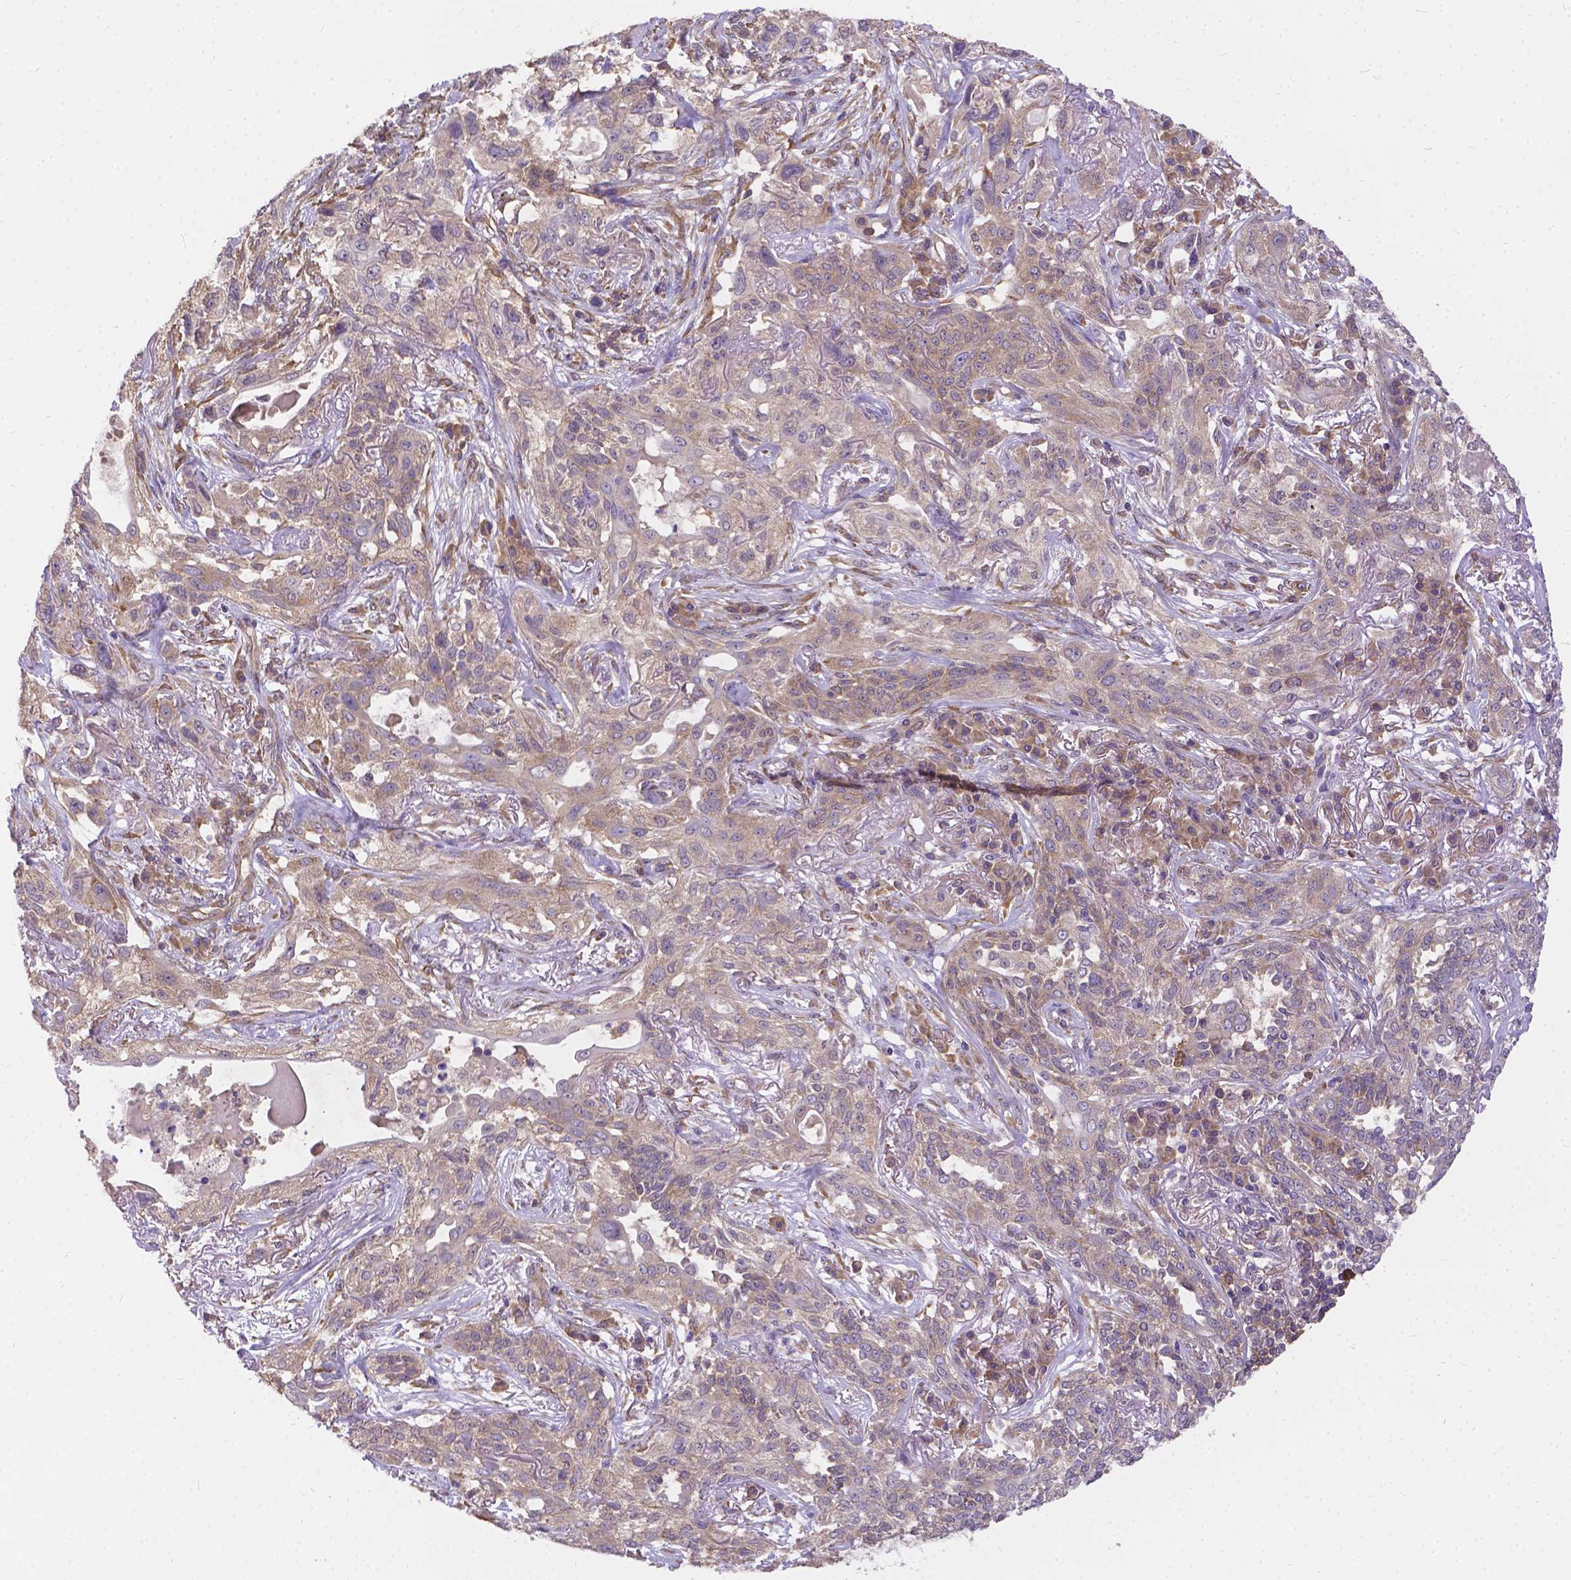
{"staining": {"intensity": "weak", "quantity": ">75%", "location": "cytoplasmic/membranous"}, "tissue": "lung cancer", "cell_type": "Tumor cells", "image_type": "cancer", "snomed": [{"axis": "morphology", "description": "Squamous cell carcinoma, NOS"}, {"axis": "topography", "description": "Lung"}], "caption": "IHC micrograph of lung cancer stained for a protein (brown), which demonstrates low levels of weak cytoplasmic/membranous expression in approximately >75% of tumor cells.", "gene": "DENND6A", "patient": {"sex": "female", "age": 70}}